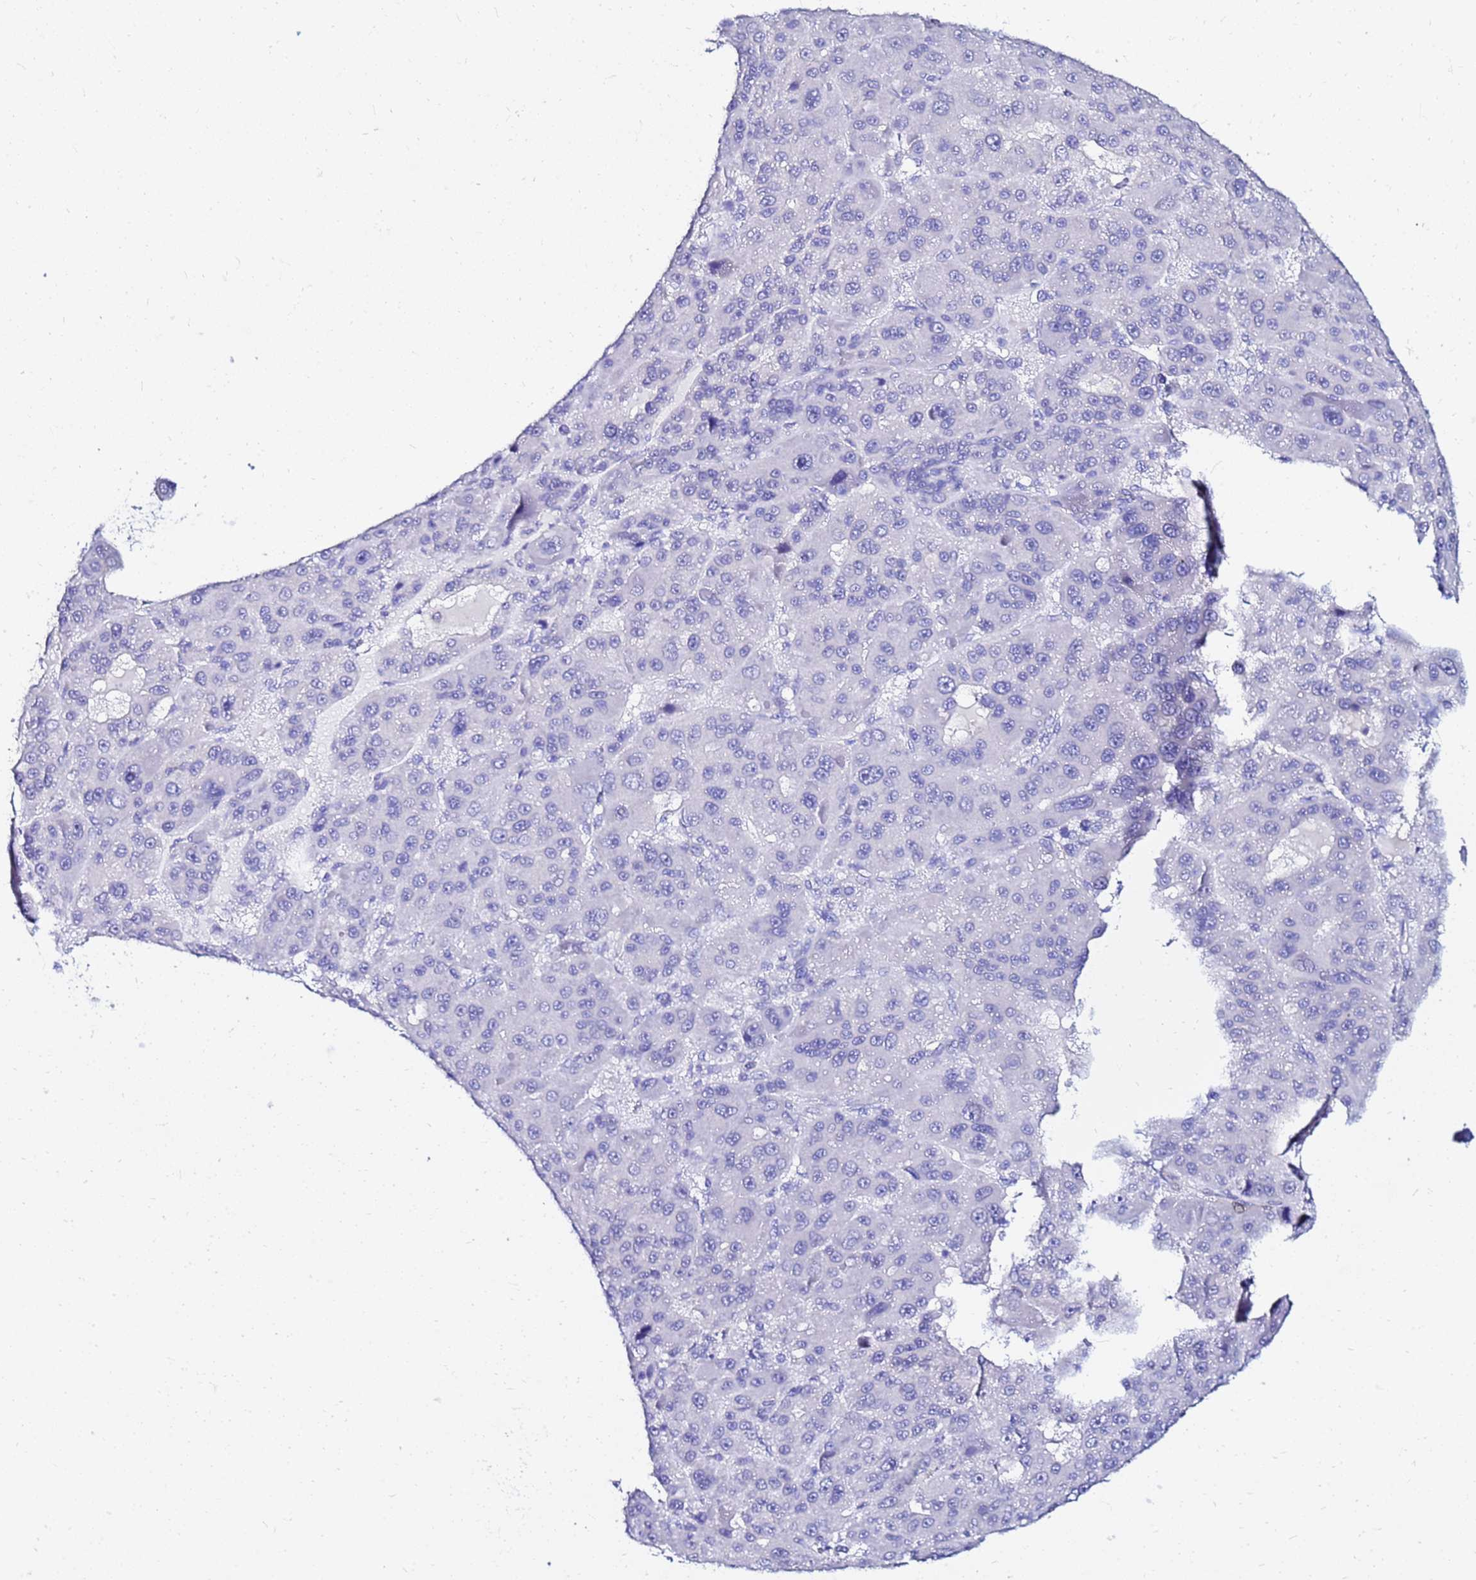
{"staining": {"intensity": "negative", "quantity": "none", "location": "none"}, "tissue": "liver cancer", "cell_type": "Tumor cells", "image_type": "cancer", "snomed": [{"axis": "morphology", "description": "Carcinoma, Hepatocellular, NOS"}, {"axis": "topography", "description": "Liver"}], "caption": "The immunohistochemistry (IHC) image has no significant positivity in tumor cells of liver cancer tissue.", "gene": "PPP1R14C", "patient": {"sex": "male", "age": 76}}